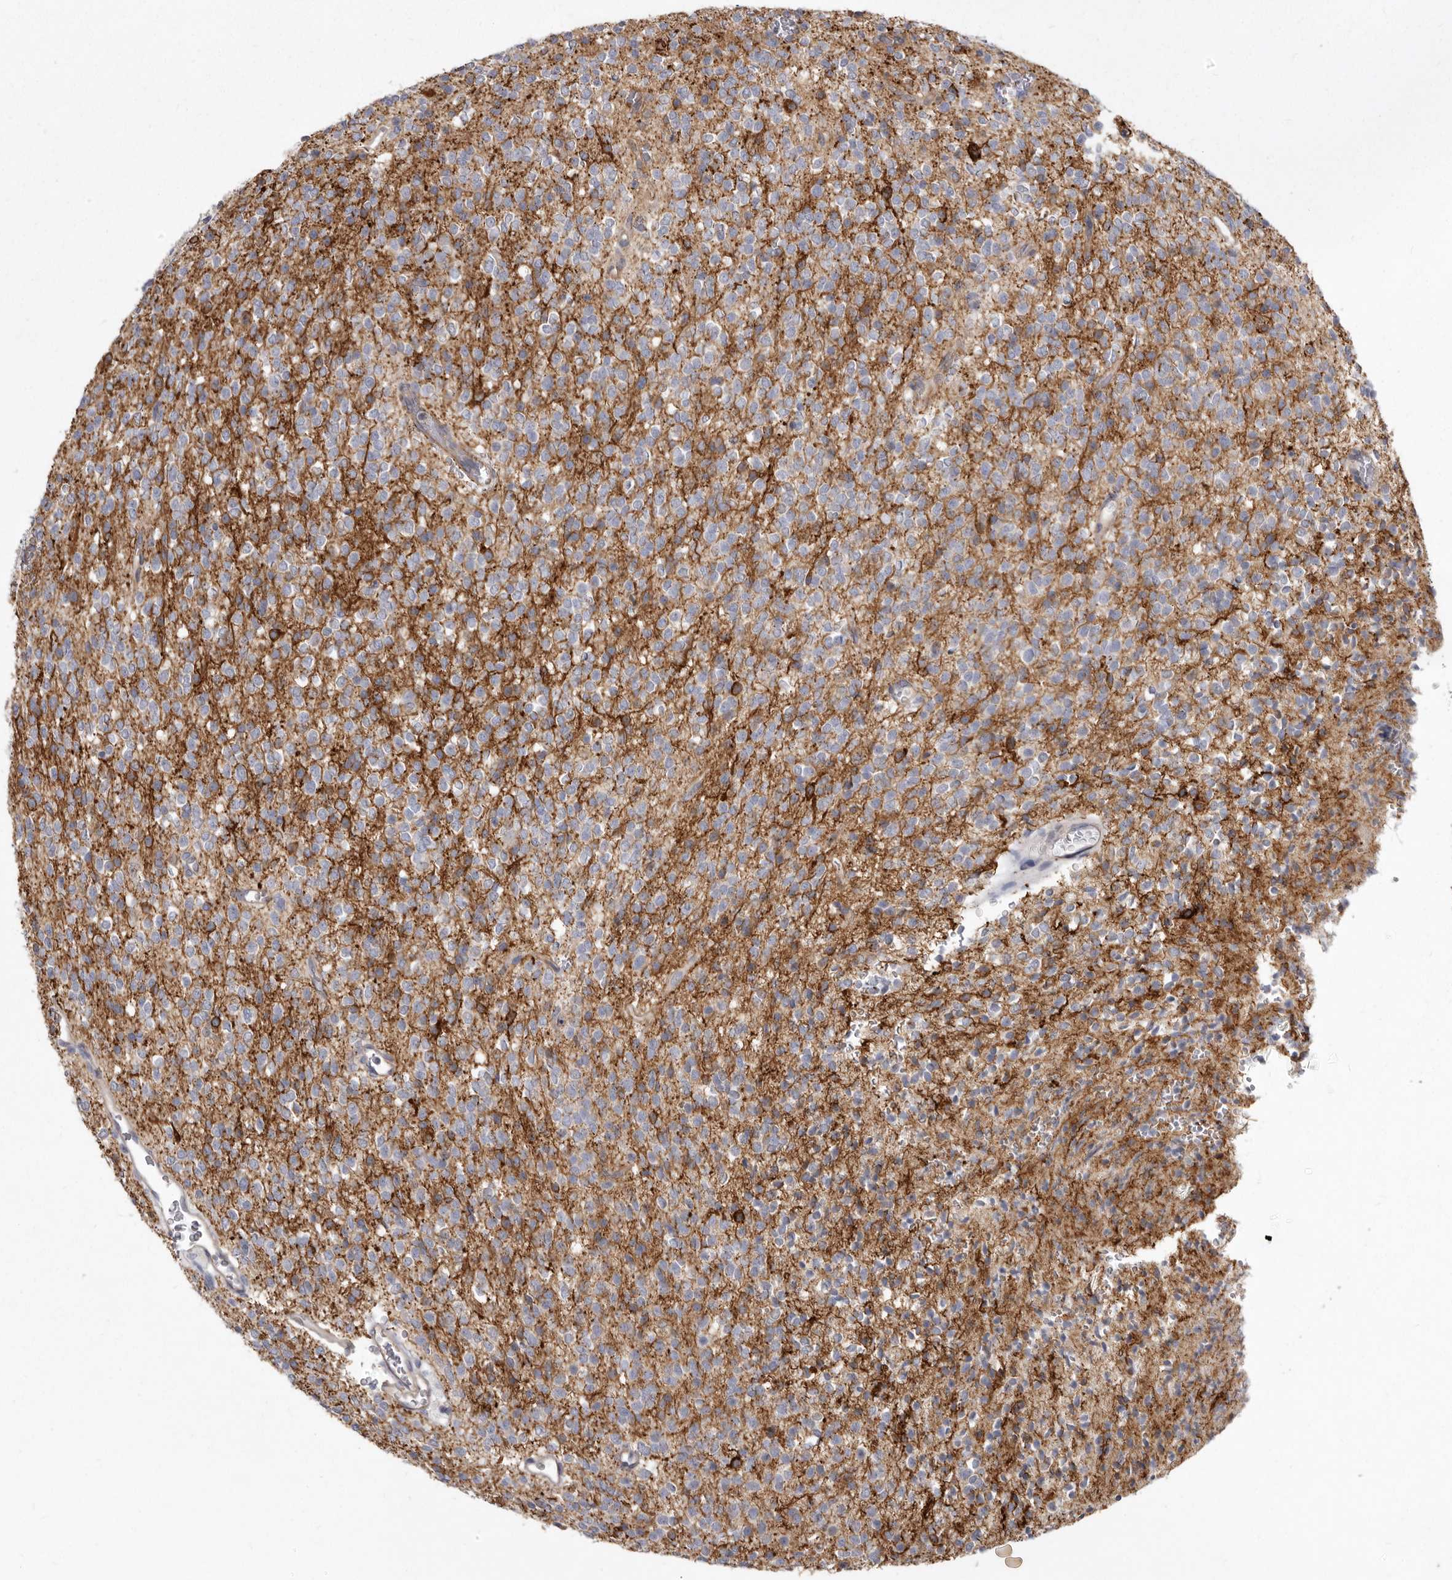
{"staining": {"intensity": "weak", "quantity": "<25%", "location": "cytoplasmic/membranous"}, "tissue": "glioma", "cell_type": "Tumor cells", "image_type": "cancer", "snomed": [{"axis": "morphology", "description": "Glioma, malignant, High grade"}, {"axis": "topography", "description": "Brain"}], "caption": "DAB (3,3'-diaminobenzidine) immunohistochemical staining of glioma shows no significant positivity in tumor cells.", "gene": "P2RX6", "patient": {"sex": "male", "age": 34}}